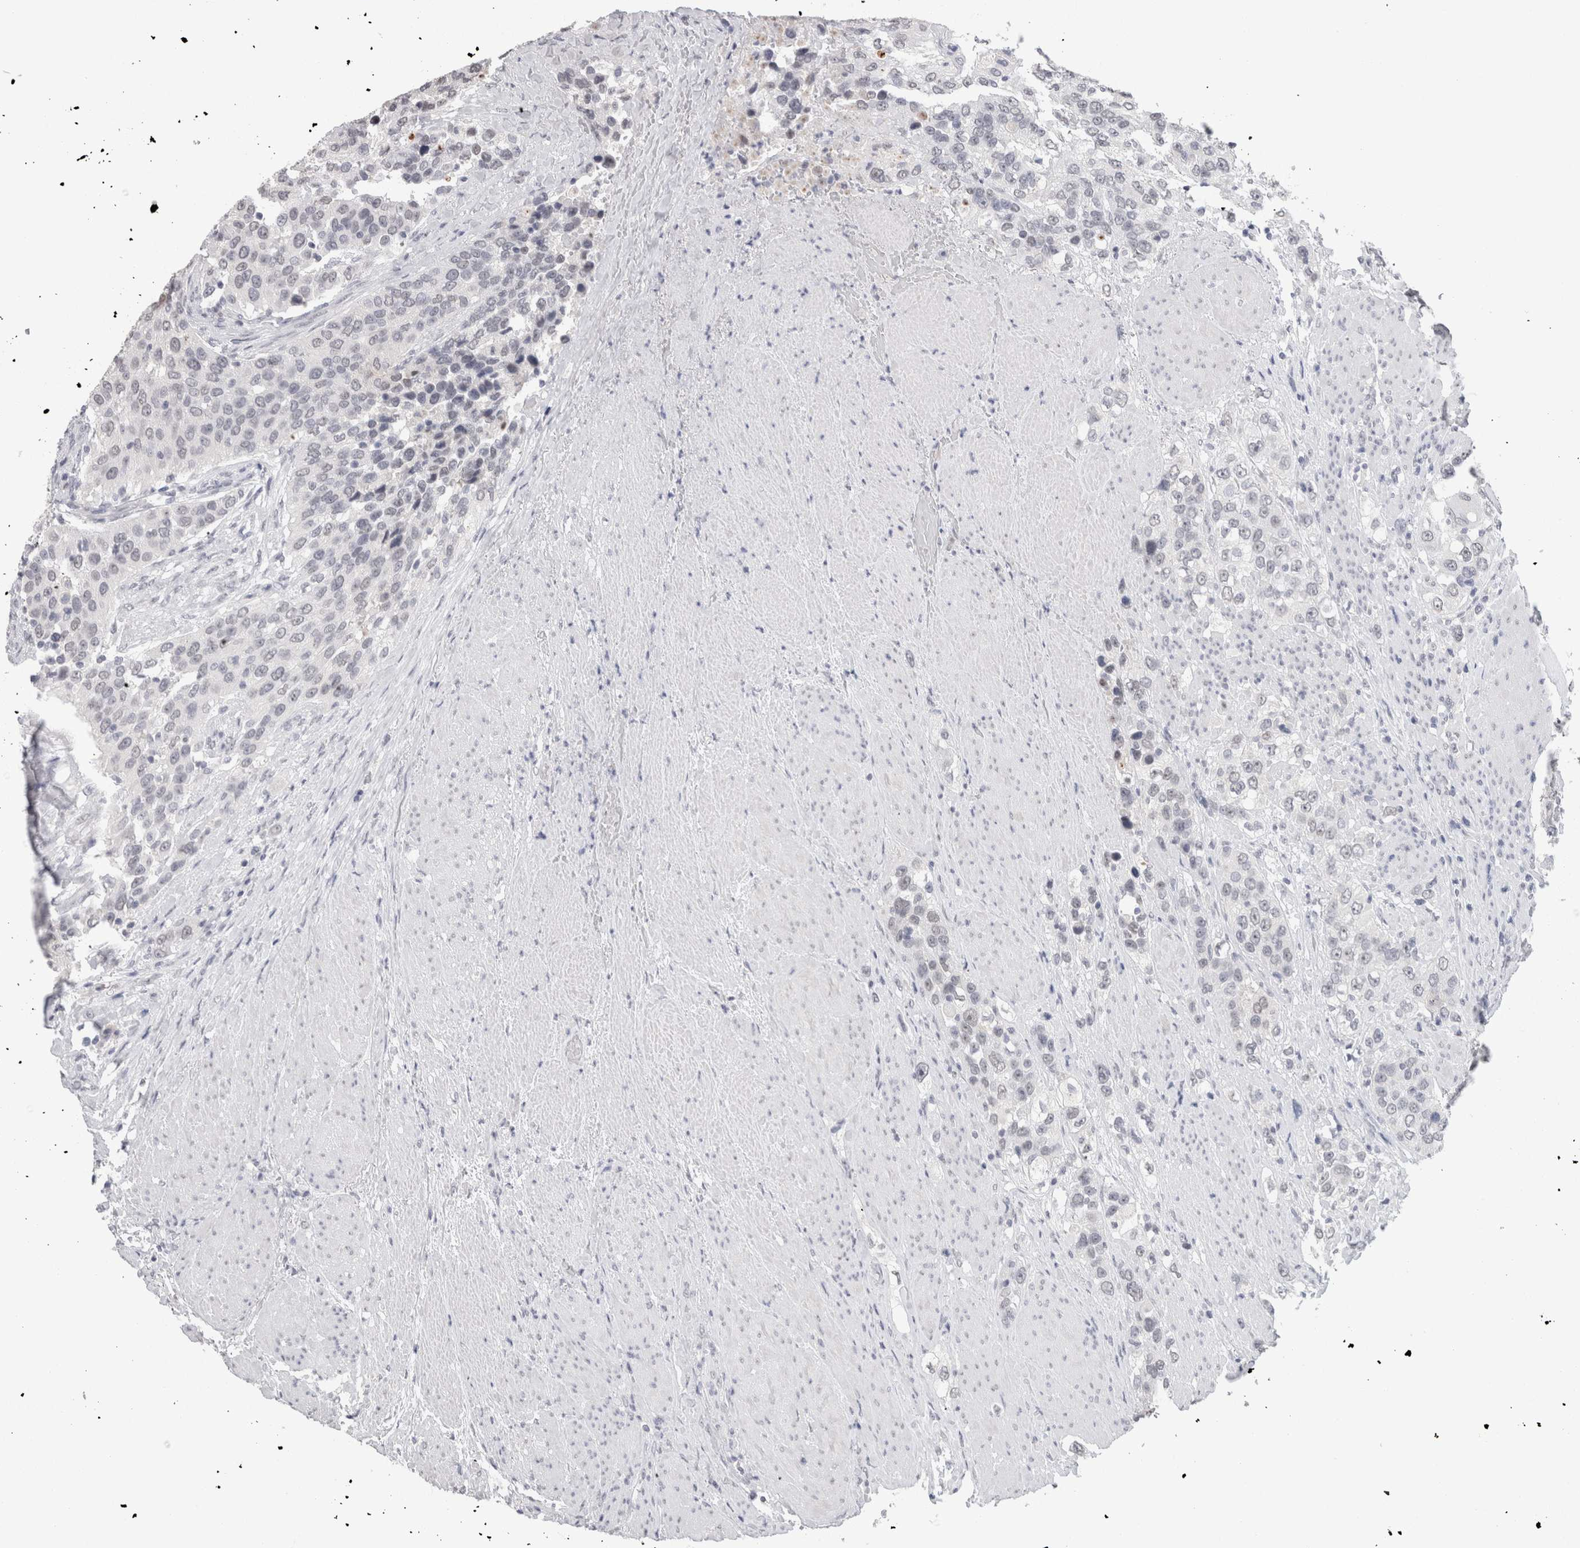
{"staining": {"intensity": "negative", "quantity": "none", "location": "none"}, "tissue": "urothelial cancer", "cell_type": "Tumor cells", "image_type": "cancer", "snomed": [{"axis": "morphology", "description": "Urothelial carcinoma, High grade"}, {"axis": "topography", "description": "Urinary bladder"}], "caption": "DAB (3,3'-diaminobenzidine) immunohistochemical staining of high-grade urothelial carcinoma displays no significant positivity in tumor cells. (Immunohistochemistry, brightfield microscopy, high magnification).", "gene": "CADM3", "patient": {"sex": "female", "age": 80}}